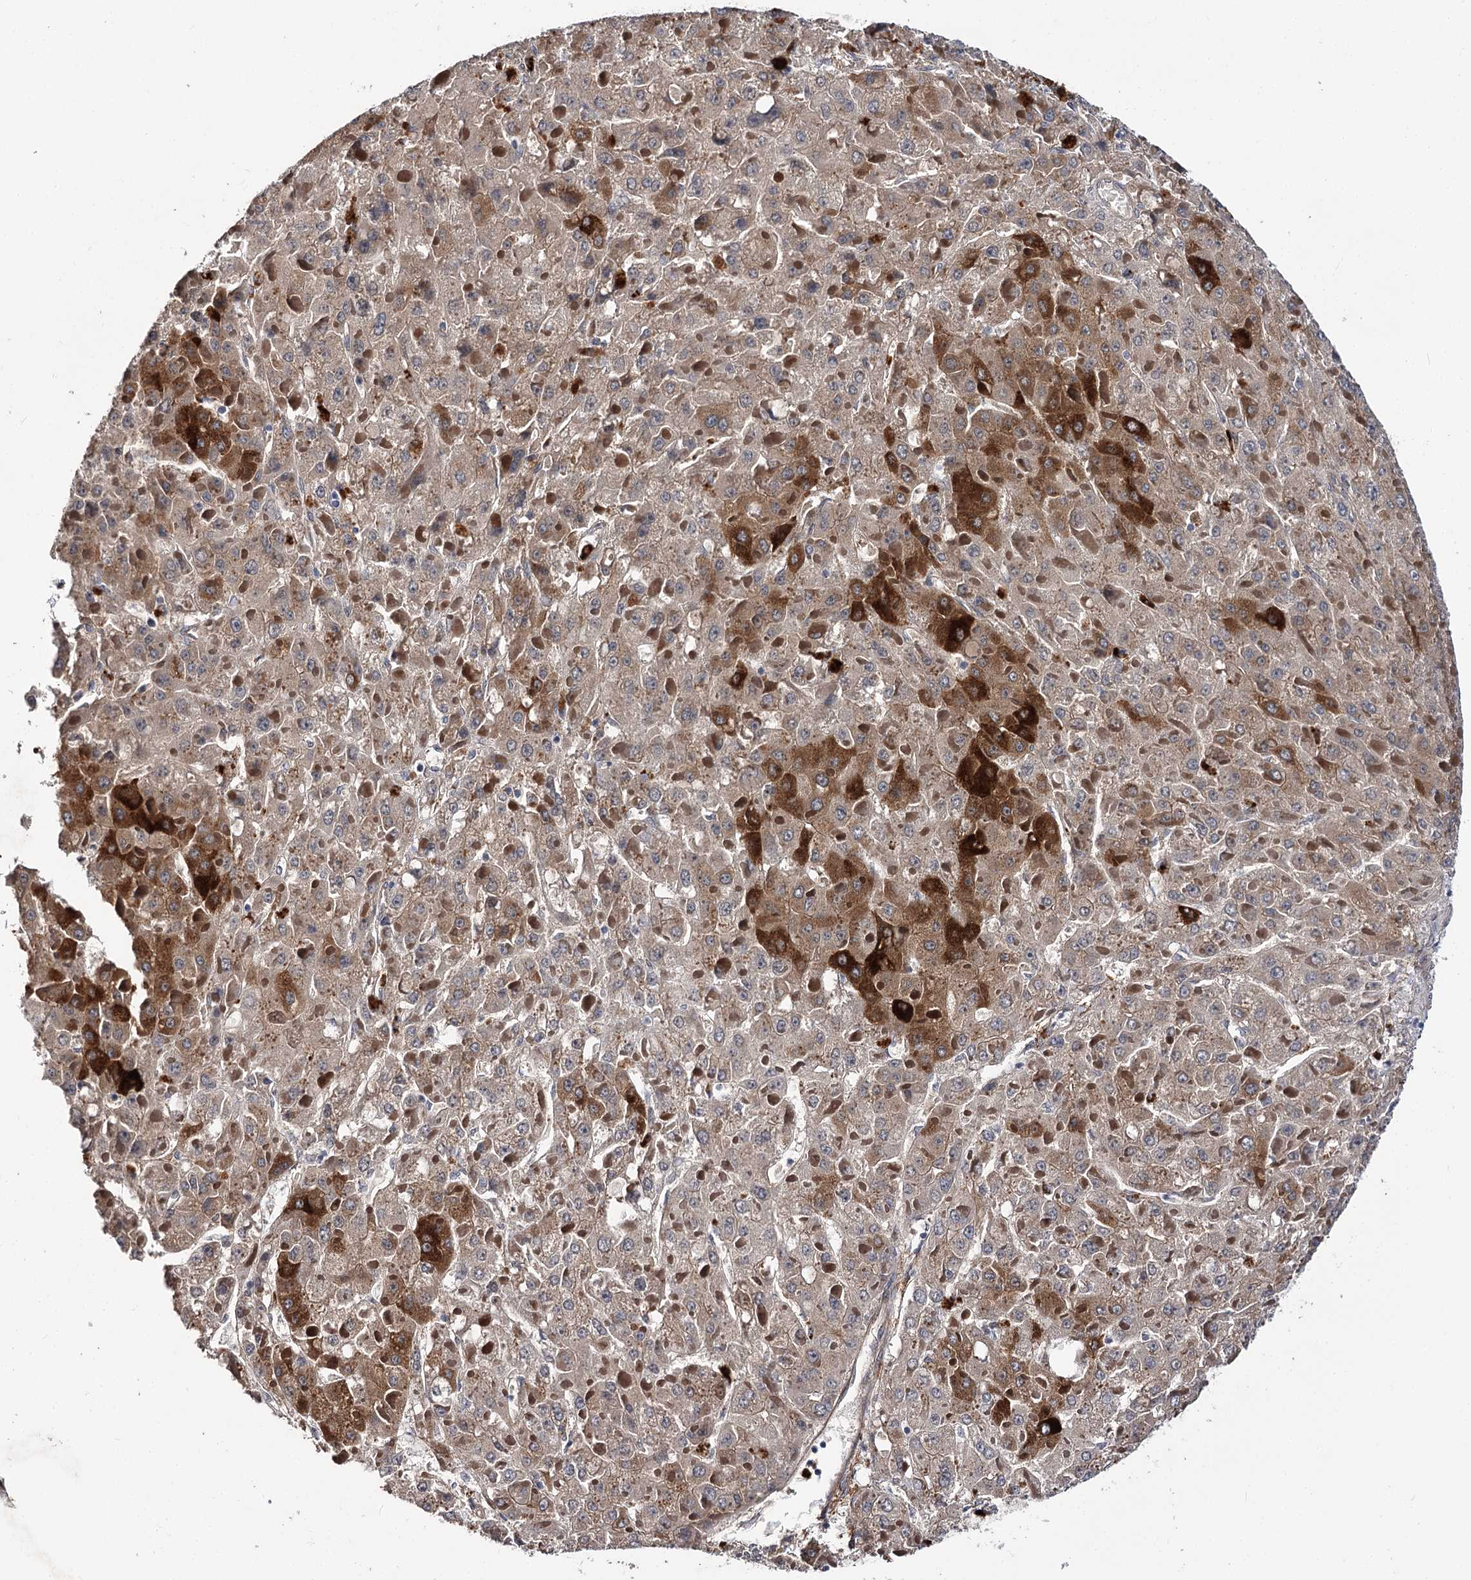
{"staining": {"intensity": "strong", "quantity": "25%-75%", "location": "cytoplasmic/membranous"}, "tissue": "liver cancer", "cell_type": "Tumor cells", "image_type": "cancer", "snomed": [{"axis": "morphology", "description": "Carcinoma, Hepatocellular, NOS"}, {"axis": "topography", "description": "Liver"}], "caption": "Human liver cancer stained for a protein (brown) exhibits strong cytoplasmic/membranous positive staining in approximately 25%-75% of tumor cells.", "gene": "MINDY3", "patient": {"sex": "female", "age": 73}}